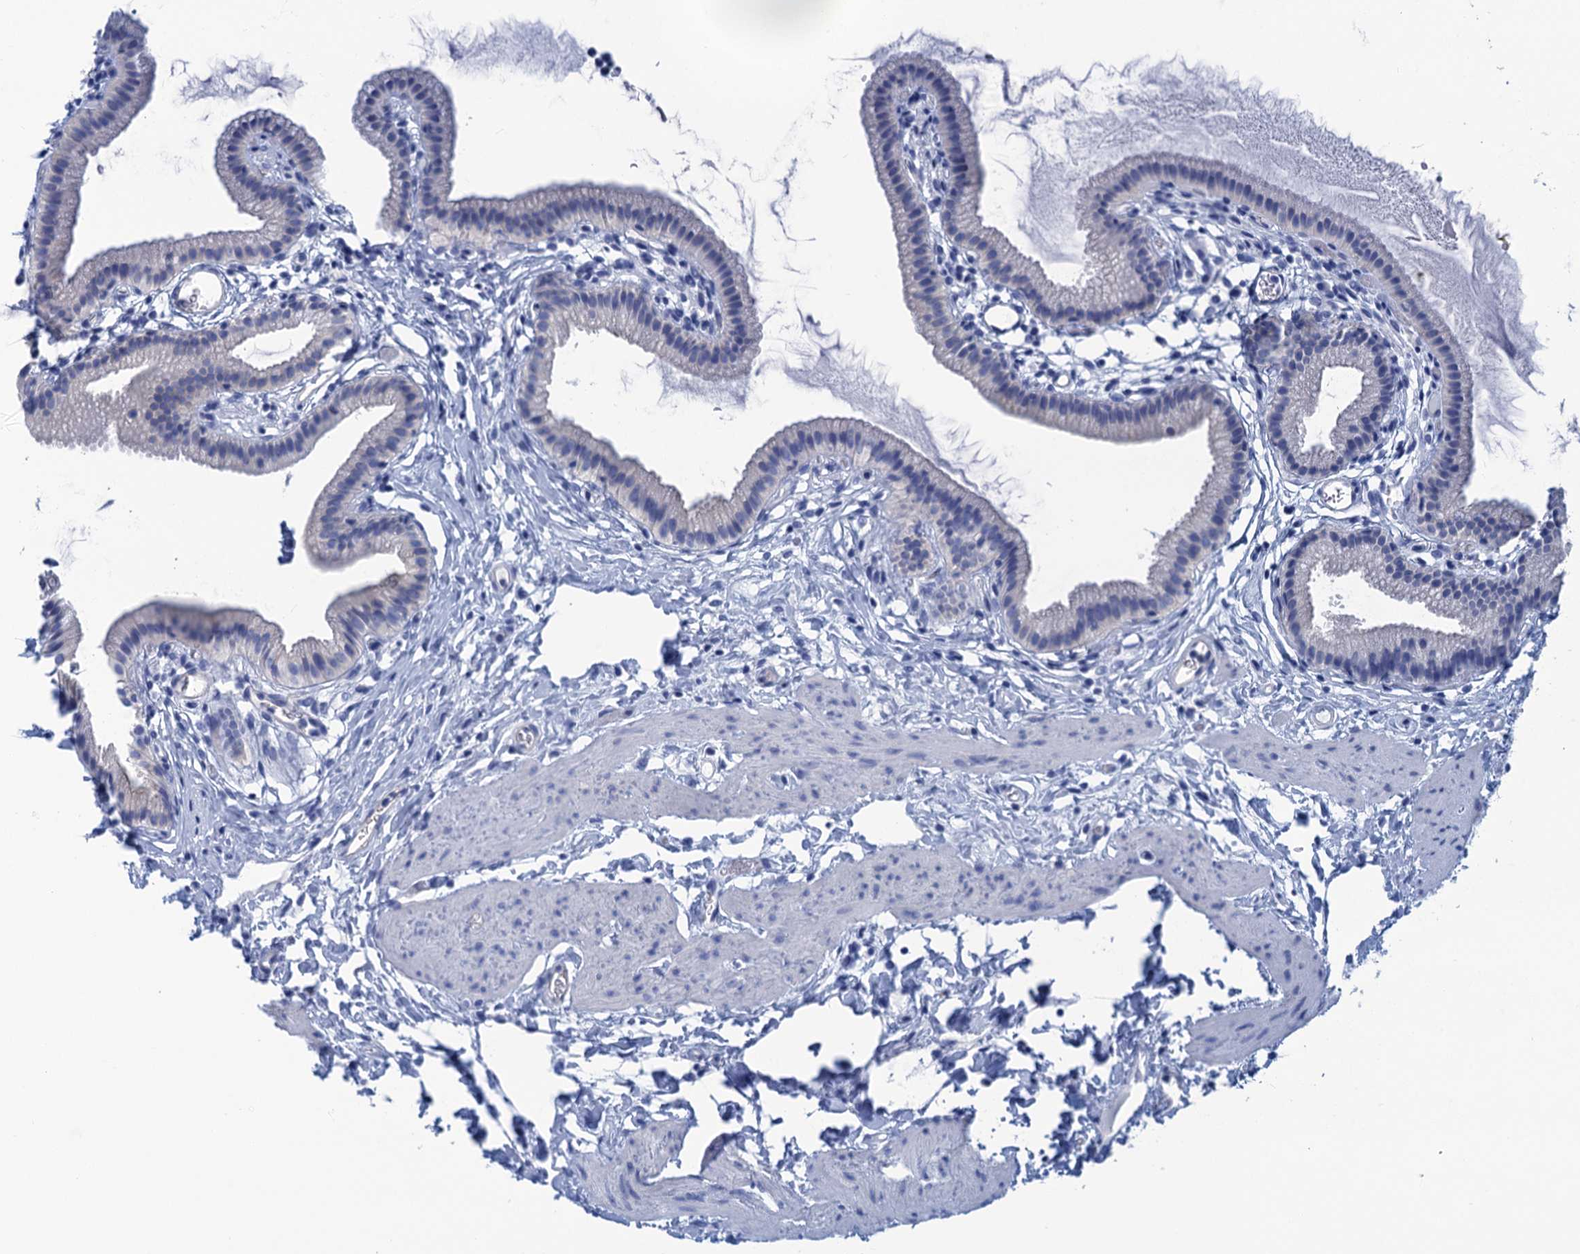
{"staining": {"intensity": "negative", "quantity": "none", "location": "none"}, "tissue": "gallbladder", "cell_type": "Glandular cells", "image_type": "normal", "snomed": [{"axis": "morphology", "description": "Normal tissue, NOS"}, {"axis": "topography", "description": "Gallbladder"}], "caption": "DAB (3,3'-diaminobenzidine) immunohistochemical staining of benign gallbladder exhibits no significant staining in glandular cells. (DAB (3,3'-diaminobenzidine) immunohistochemistry, high magnification).", "gene": "CALML5", "patient": {"sex": "female", "age": 46}}